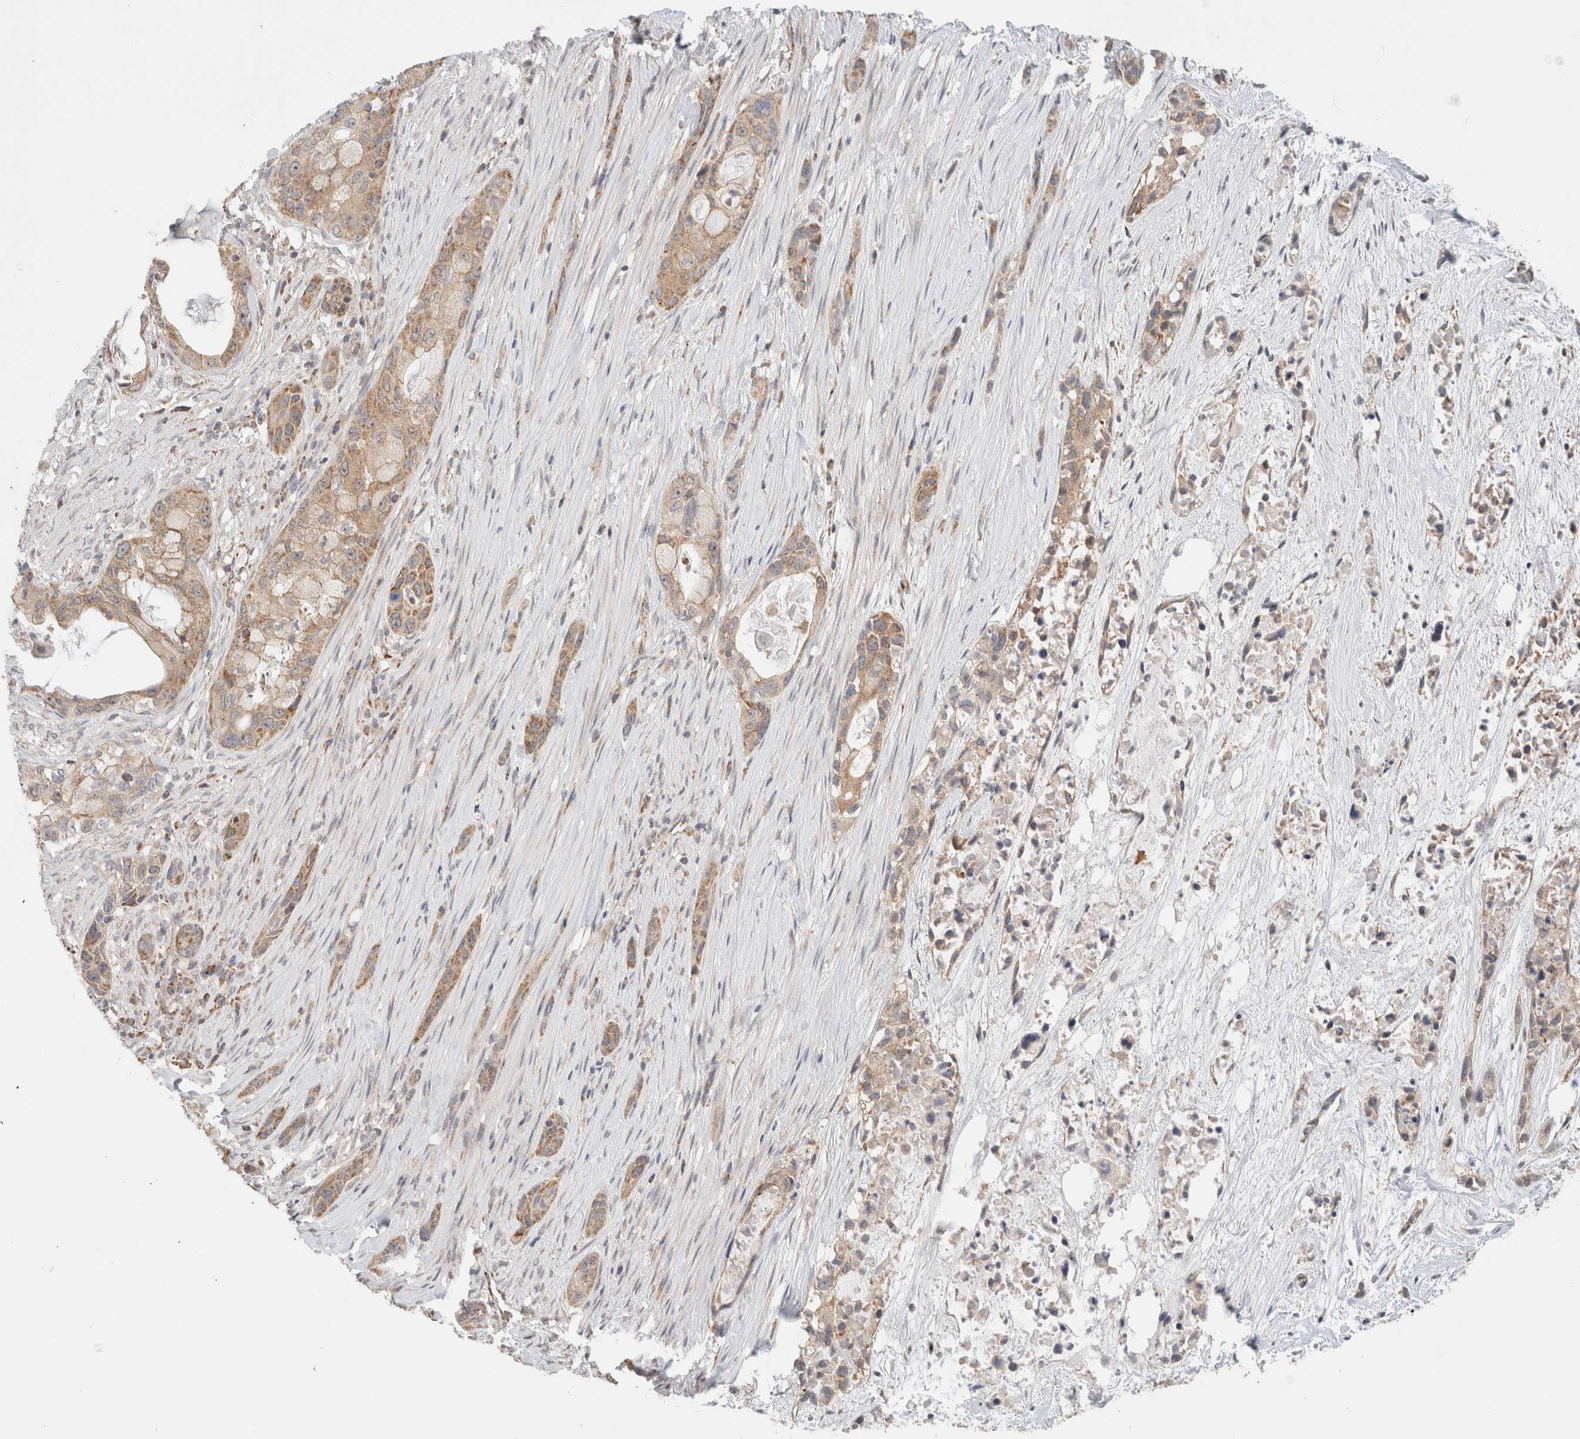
{"staining": {"intensity": "moderate", "quantity": ">75%", "location": "cytoplasmic/membranous"}, "tissue": "pancreatic cancer", "cell_type": "Tumor cells", "image_type": "cancer", "snomed": [{"axis": "morphology", "description": "Adenocarcinoma, NOS"}, {"axis": "topography", "description": "Pancreas"}], "caption": "The image exhibits staining of pancreatic adenocarcinoma, revealing moderate cytoplasmic/membranous protein expression (brown color) within tumor cells. The staining was performed using DAB, with brown indicating positive protein expression. Nuclei are stained blue with hematoxylin.", "gene": "MRM3", "patient": {"sex": "male", "age": 53}}